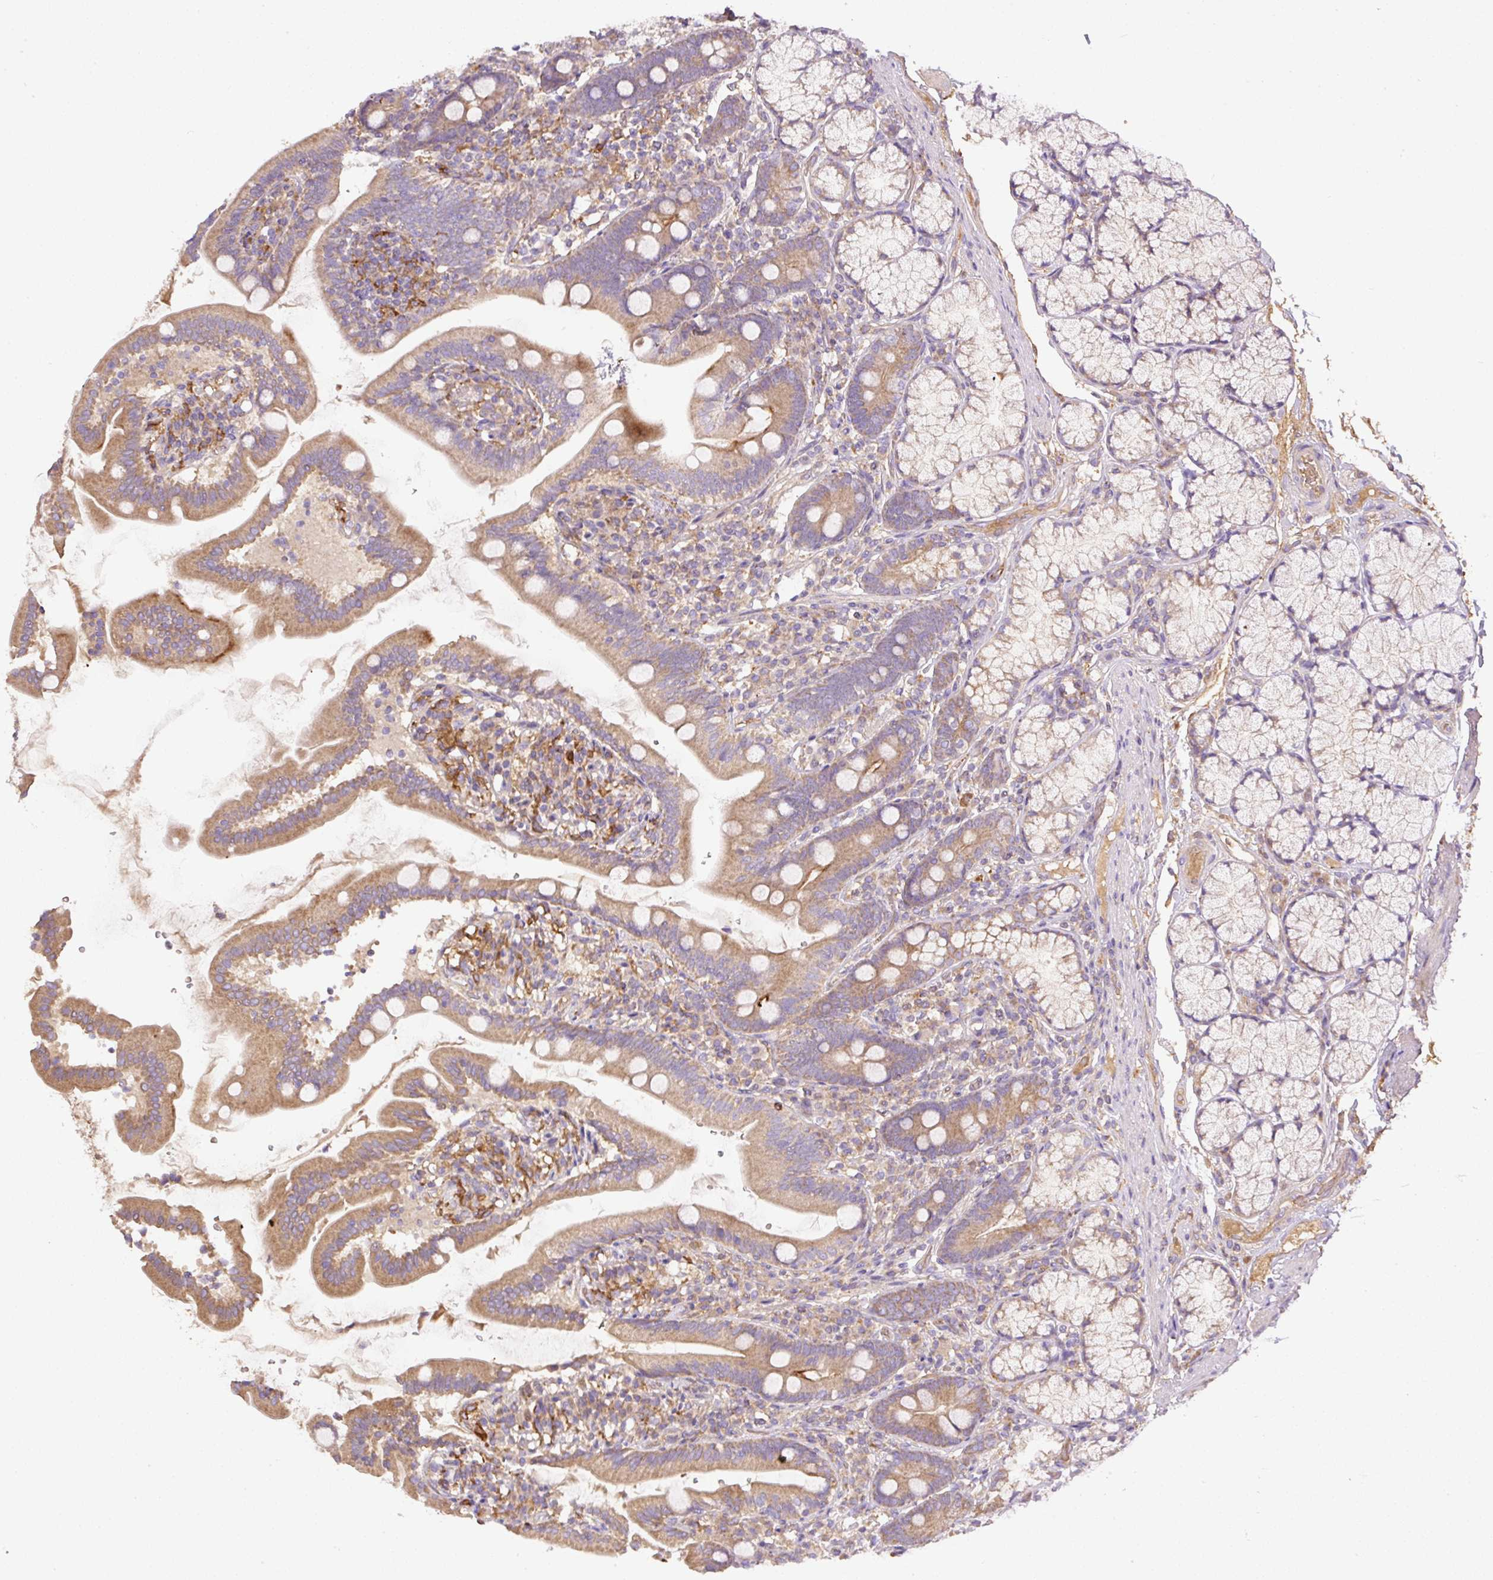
{"staining": {"intensity": "weak", "quantity": ">75%", "location": "cytoplasmic/membranous"}, "tissue": "duodenum", "cell_type": "Glandular cells", "image_type": "normal", "snomed": [{"axis": "morphology", "description": "Normal tissue, NOS"}, {"axis": "topography", "description": "Duodenum"}], "caption": "A low amount of weak cytoplasmic/membranous expression is appreciated in about >75% of glandular cells in normal duodenum.", "gene": "DAPK1", "patient": {"sex": "female", "age": 67}}